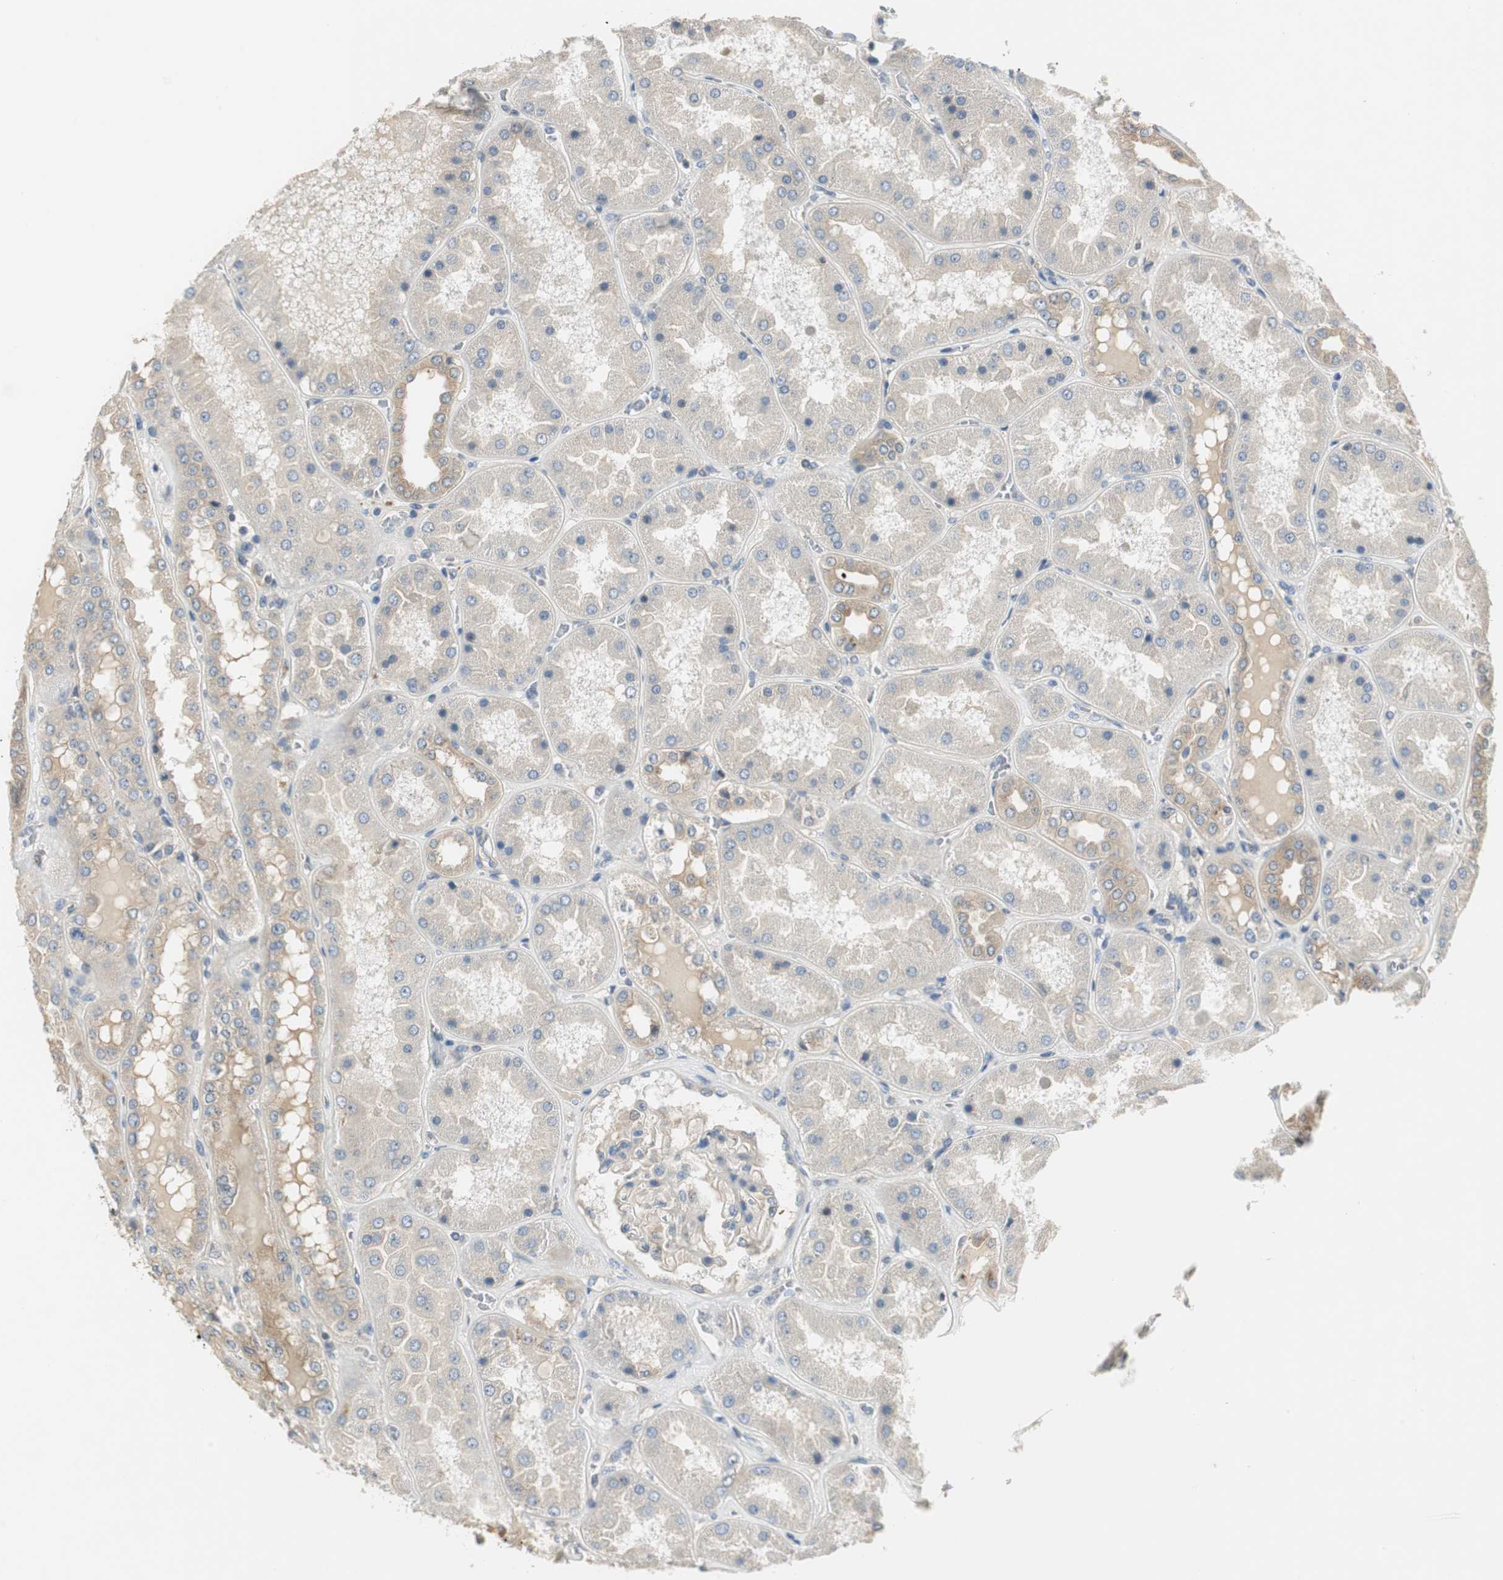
{"staining": {"intensity": "weak", "quantity": ">75%", "location": "cytoplasmic/membranous"}, "tissue": "kidney", "cell_type": "Cells in glomeruli", "image_type": "normal", "snomed": [{"axis": "morphology", "description": "Normal tissue, NOS"}, {"axis": "topography", "description": "Kidney"}], "caption": "IHC photomicrograph of benign kidney: human kidney stained using immunohistochemistry reveals low levels of weak protein expression localized specifically in the cytoplasmic/membranous of cells in glomeruli, appearing as a cytoplasmic/membranous brown color.", "gene": "PRKAA1", "patient": {"sex": "female", "age": 56}}